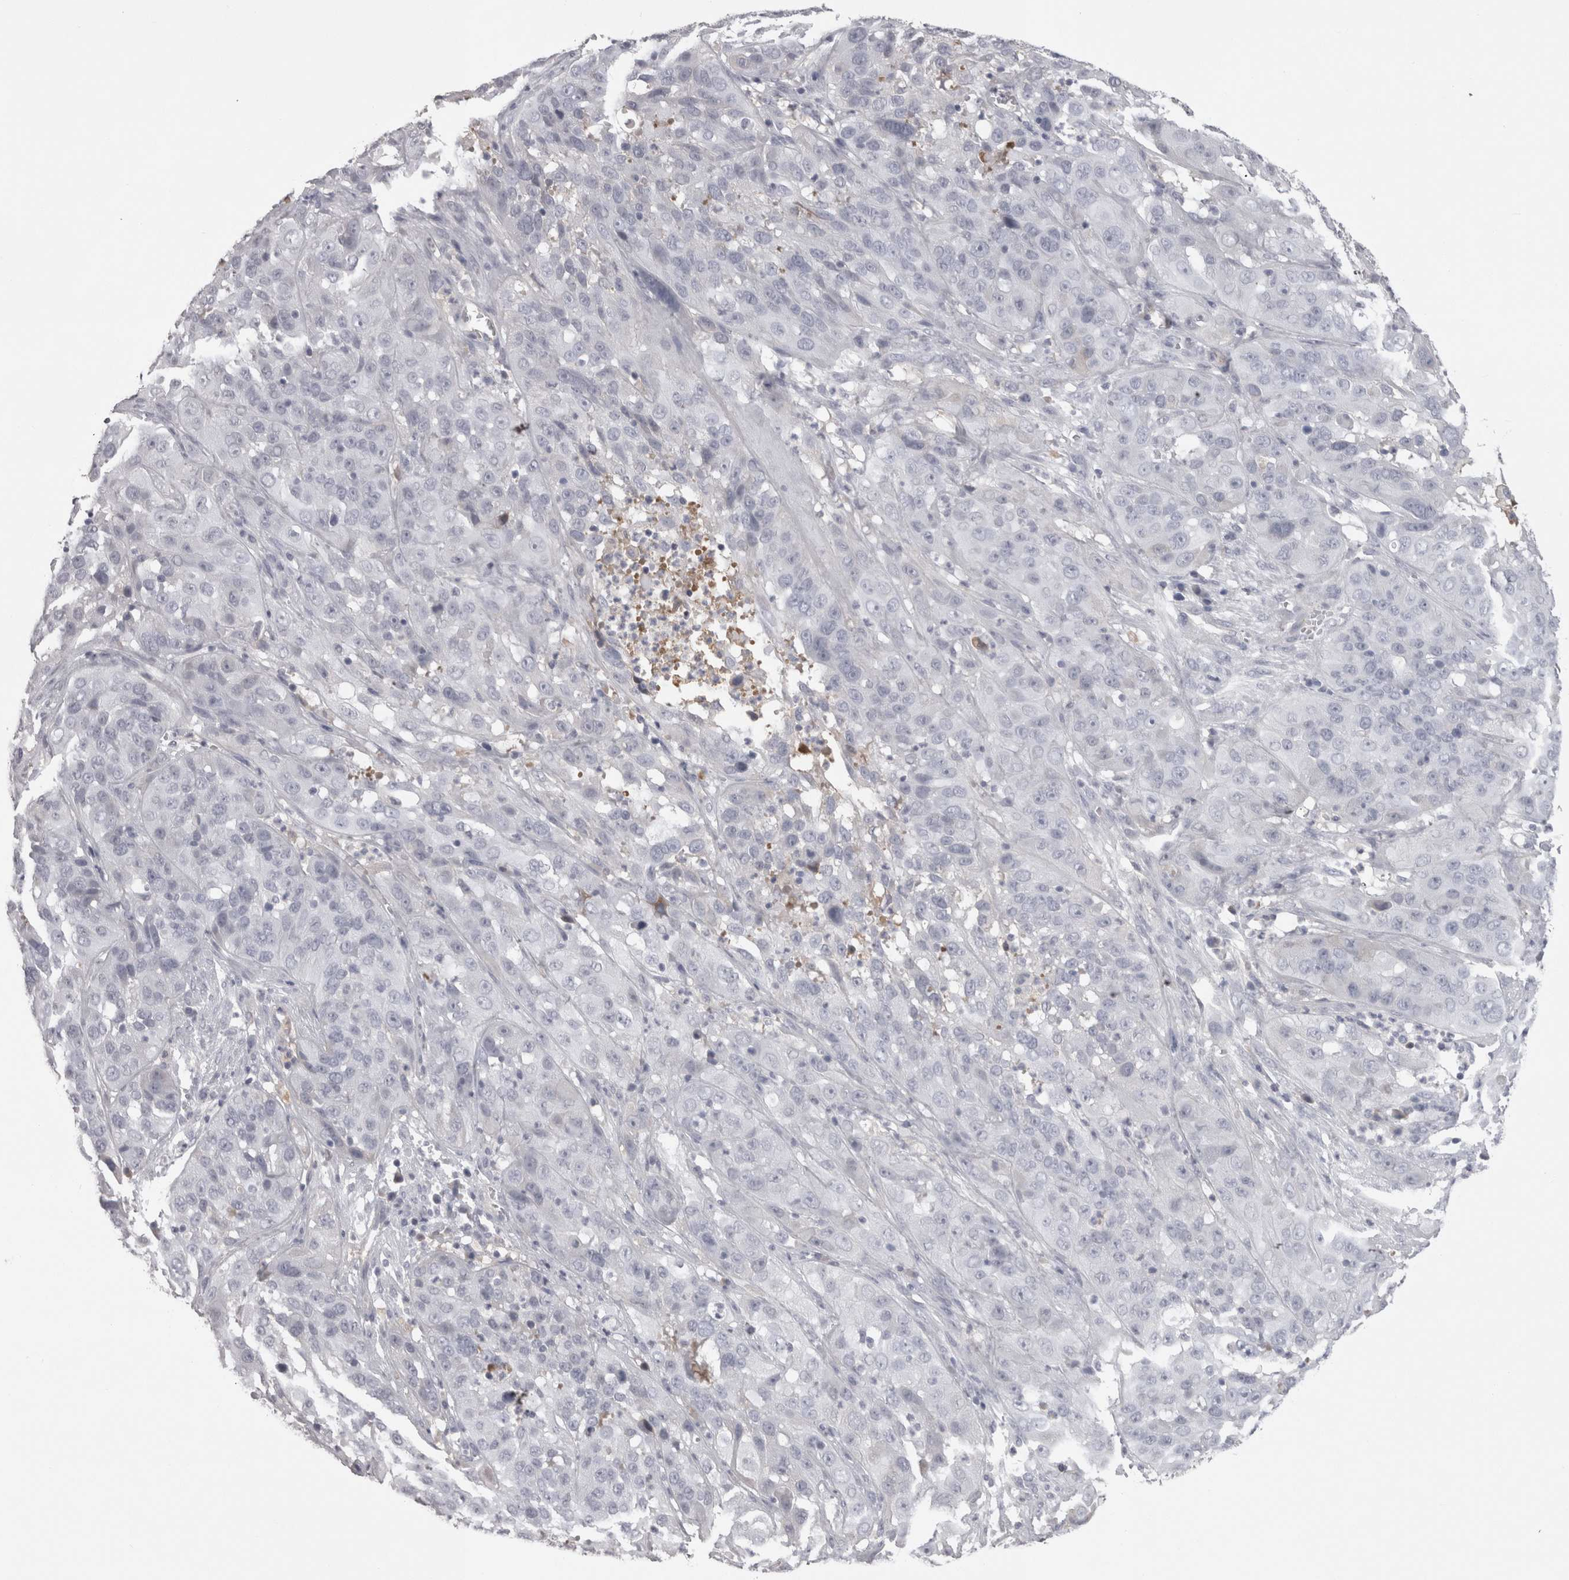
{"staining": {"intensity": "negative", "quantity": "none", "location": "none"}, "tissue": "cervical cancer", "cell_type": "Tumor cells", "image_type": "cancer", "snomed": [{"axis": "morphology", "description": "Squamous cell carcinoma, NOS"}, {"axis": "topography", "description": "Cervix"}], "caption": "Tumor cells show no significant protein positivity in cervical cancer (squamous cell carcinoma).", "gene": "SAA4", "patient": {"sex": "female", "age": 32}}